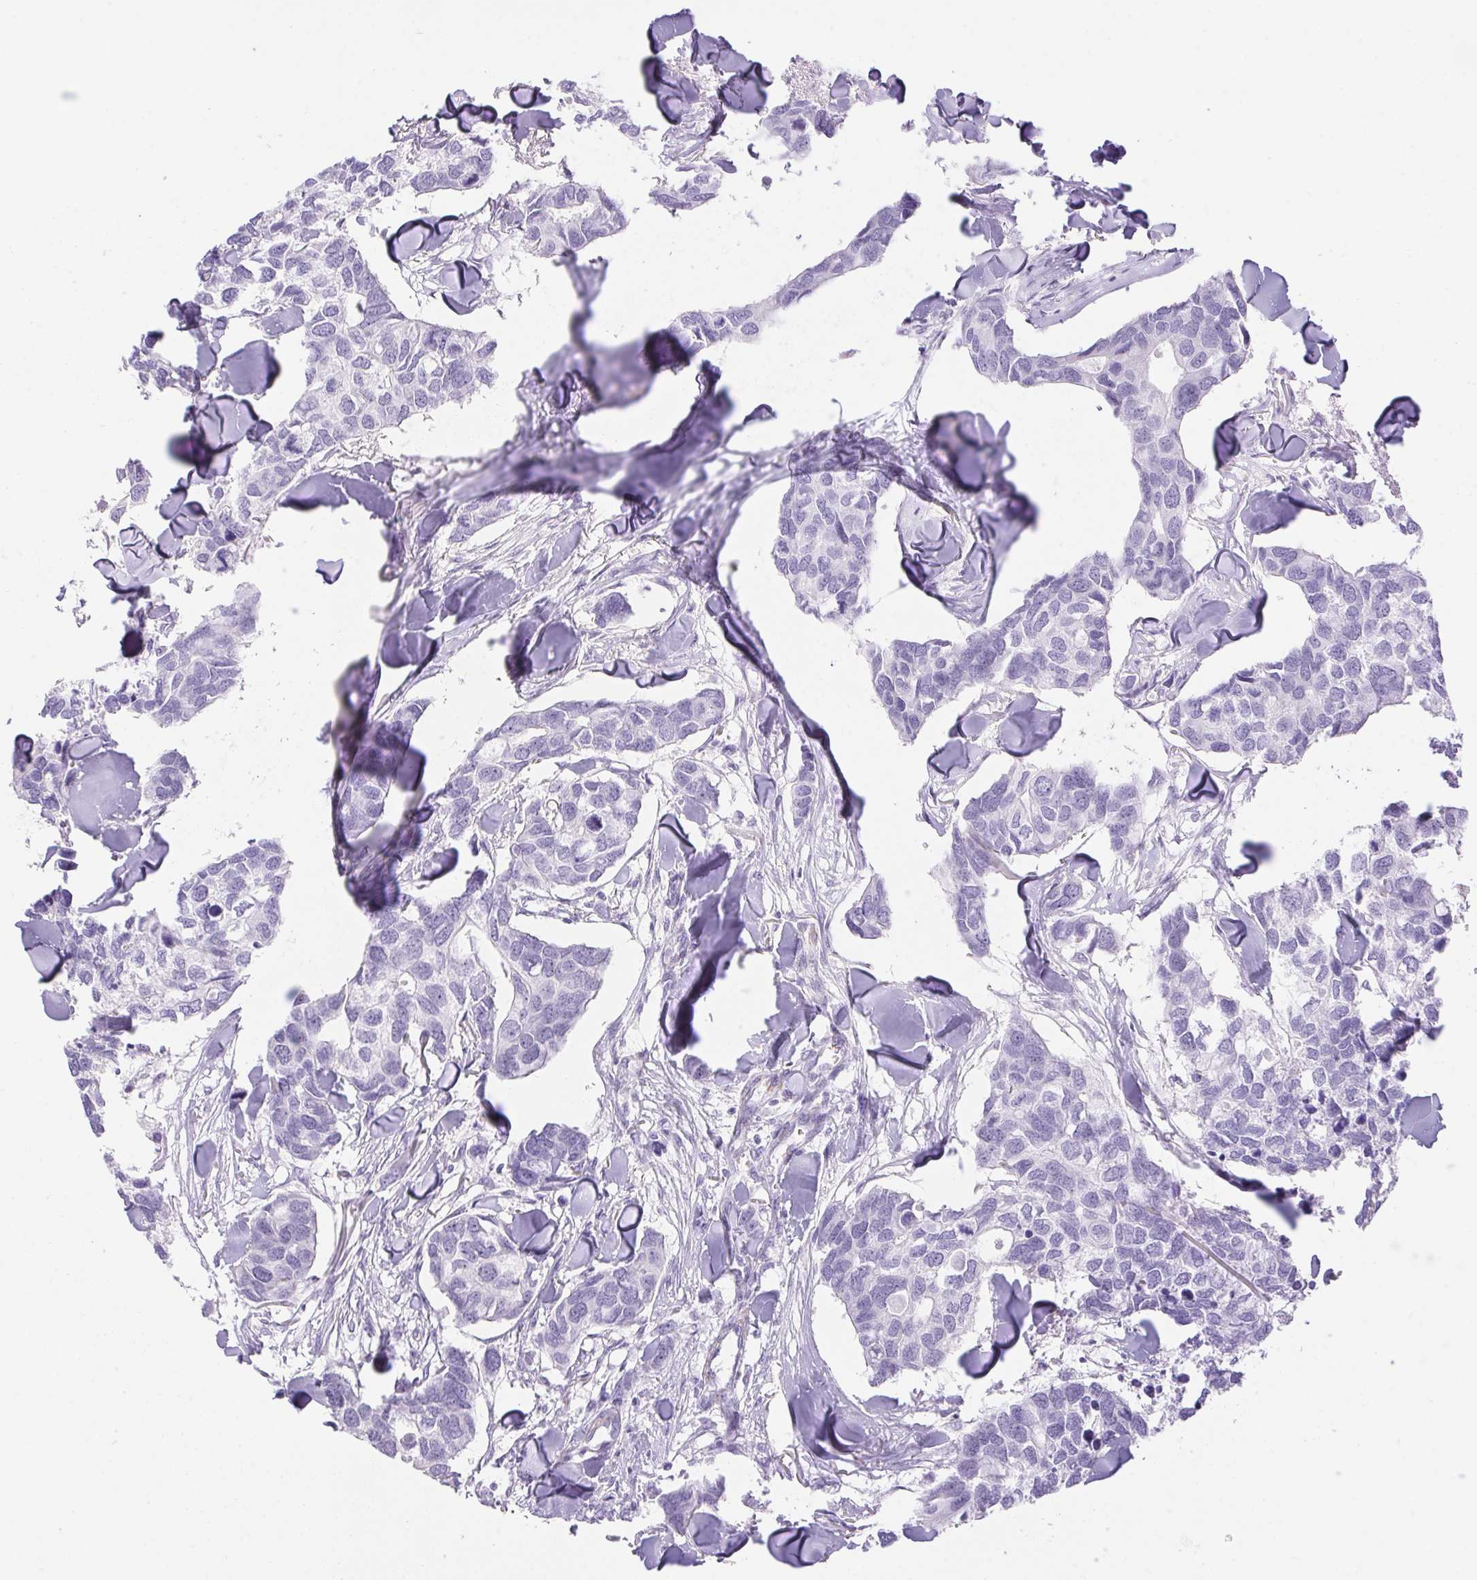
{"staining": {"intensity": "negative", "quantity": "none", "location": "none"}, "tissue": "breast cancer", "cell_type": "Tumor cells", "image_type": "cancer", "snomed": [{"axis": "morphology", "description": "Duct carcinoma"}, {"axis": "topography", "description": "Breast"}], "caption": "Tumor cells are negative for brown protein staining in breast cancer (intraductal carcinoma).", "gene": "ERP27", "patient": {"sex": "female", "age": 83}}